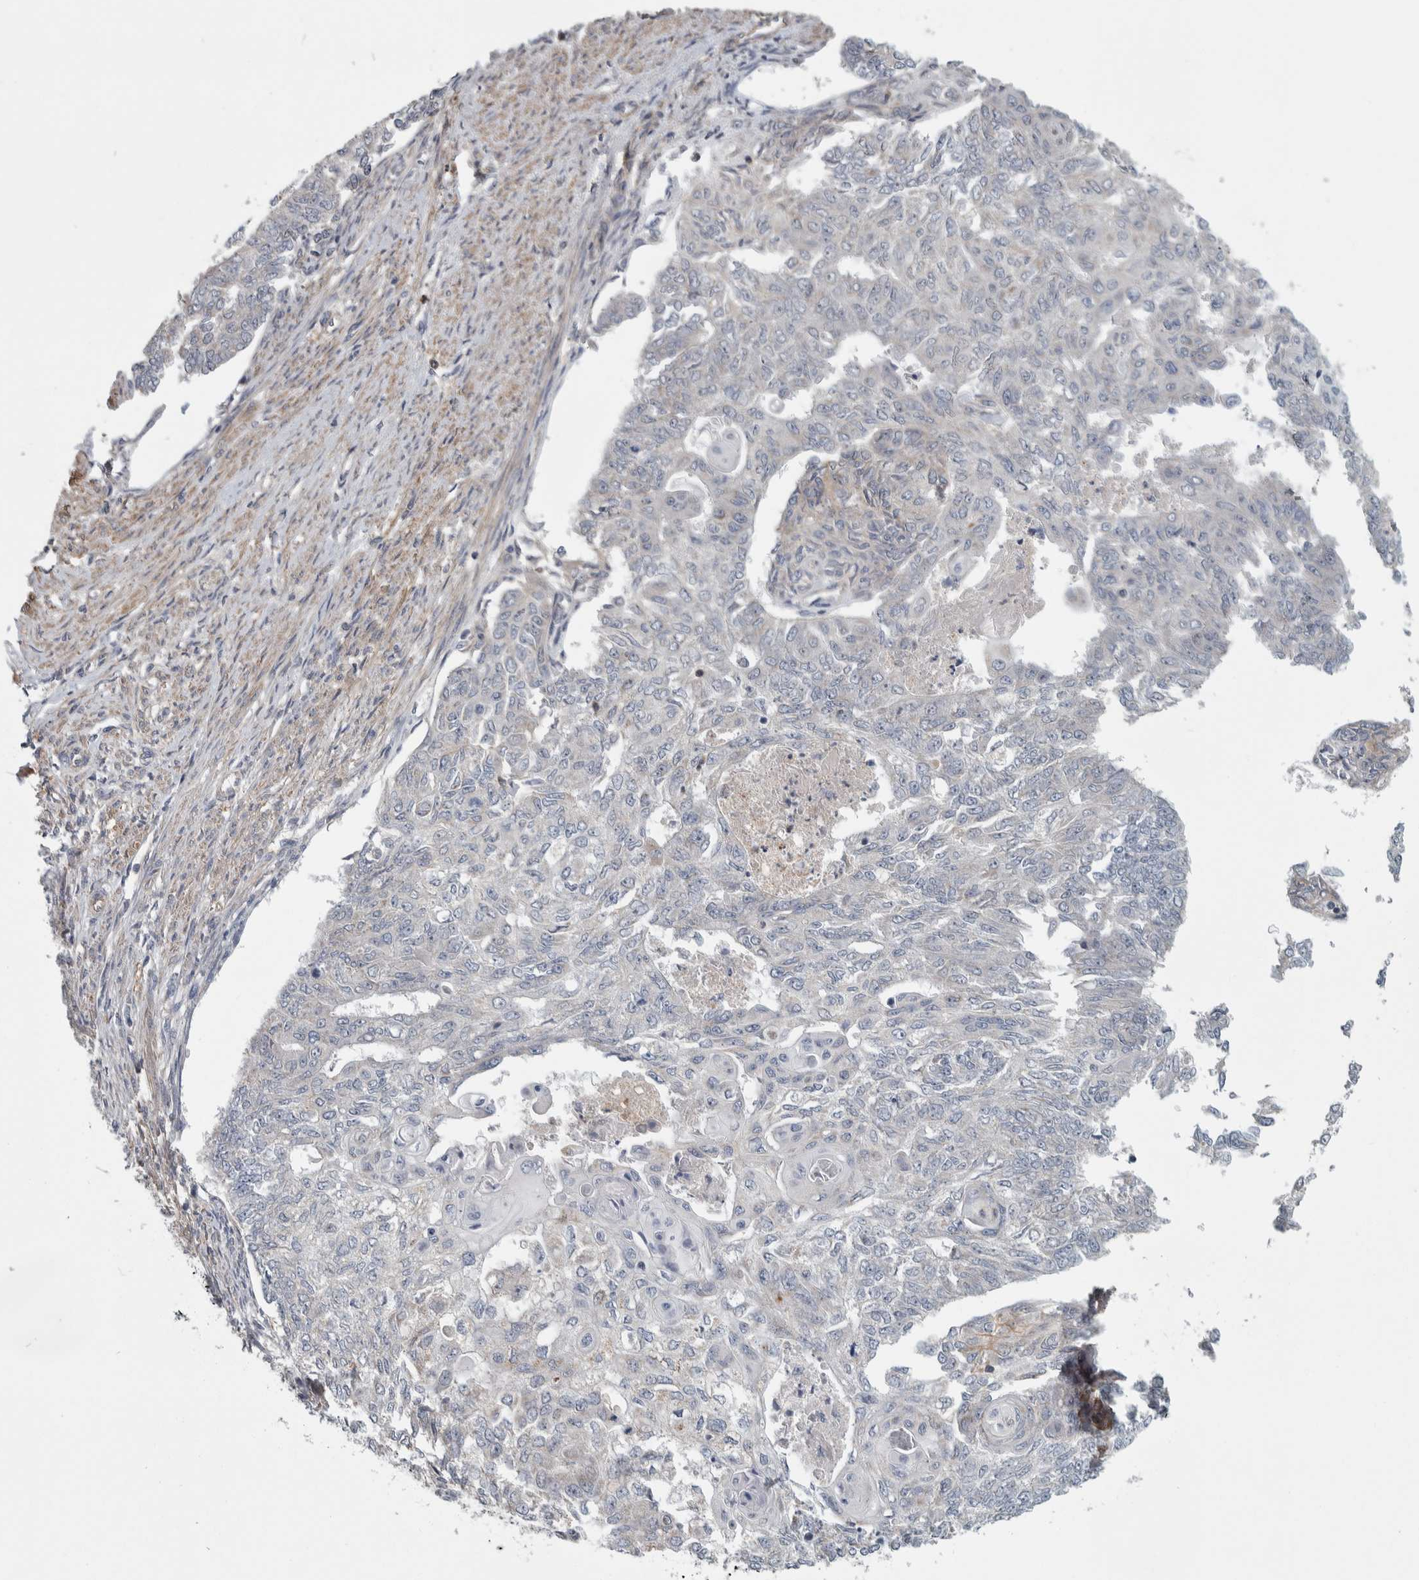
{"staining": {"intensity": "negative", "quantity": "none", "location": "none"}, "tissue": "endometrial cancer", "cell_type": "Tumor cells", "image_type": "cancer", "snomed": [{"axis": "morphology", "description": "Adenocarcinoma, NOS"}, {"axis": "topography", "description": "Endometrium"}], "caption": "There is no significant positivity in tumor cells of endometrial adenocarcinoma.", "gene": "KCNJ3", "patient": {"sex": "female", "age": 32}}